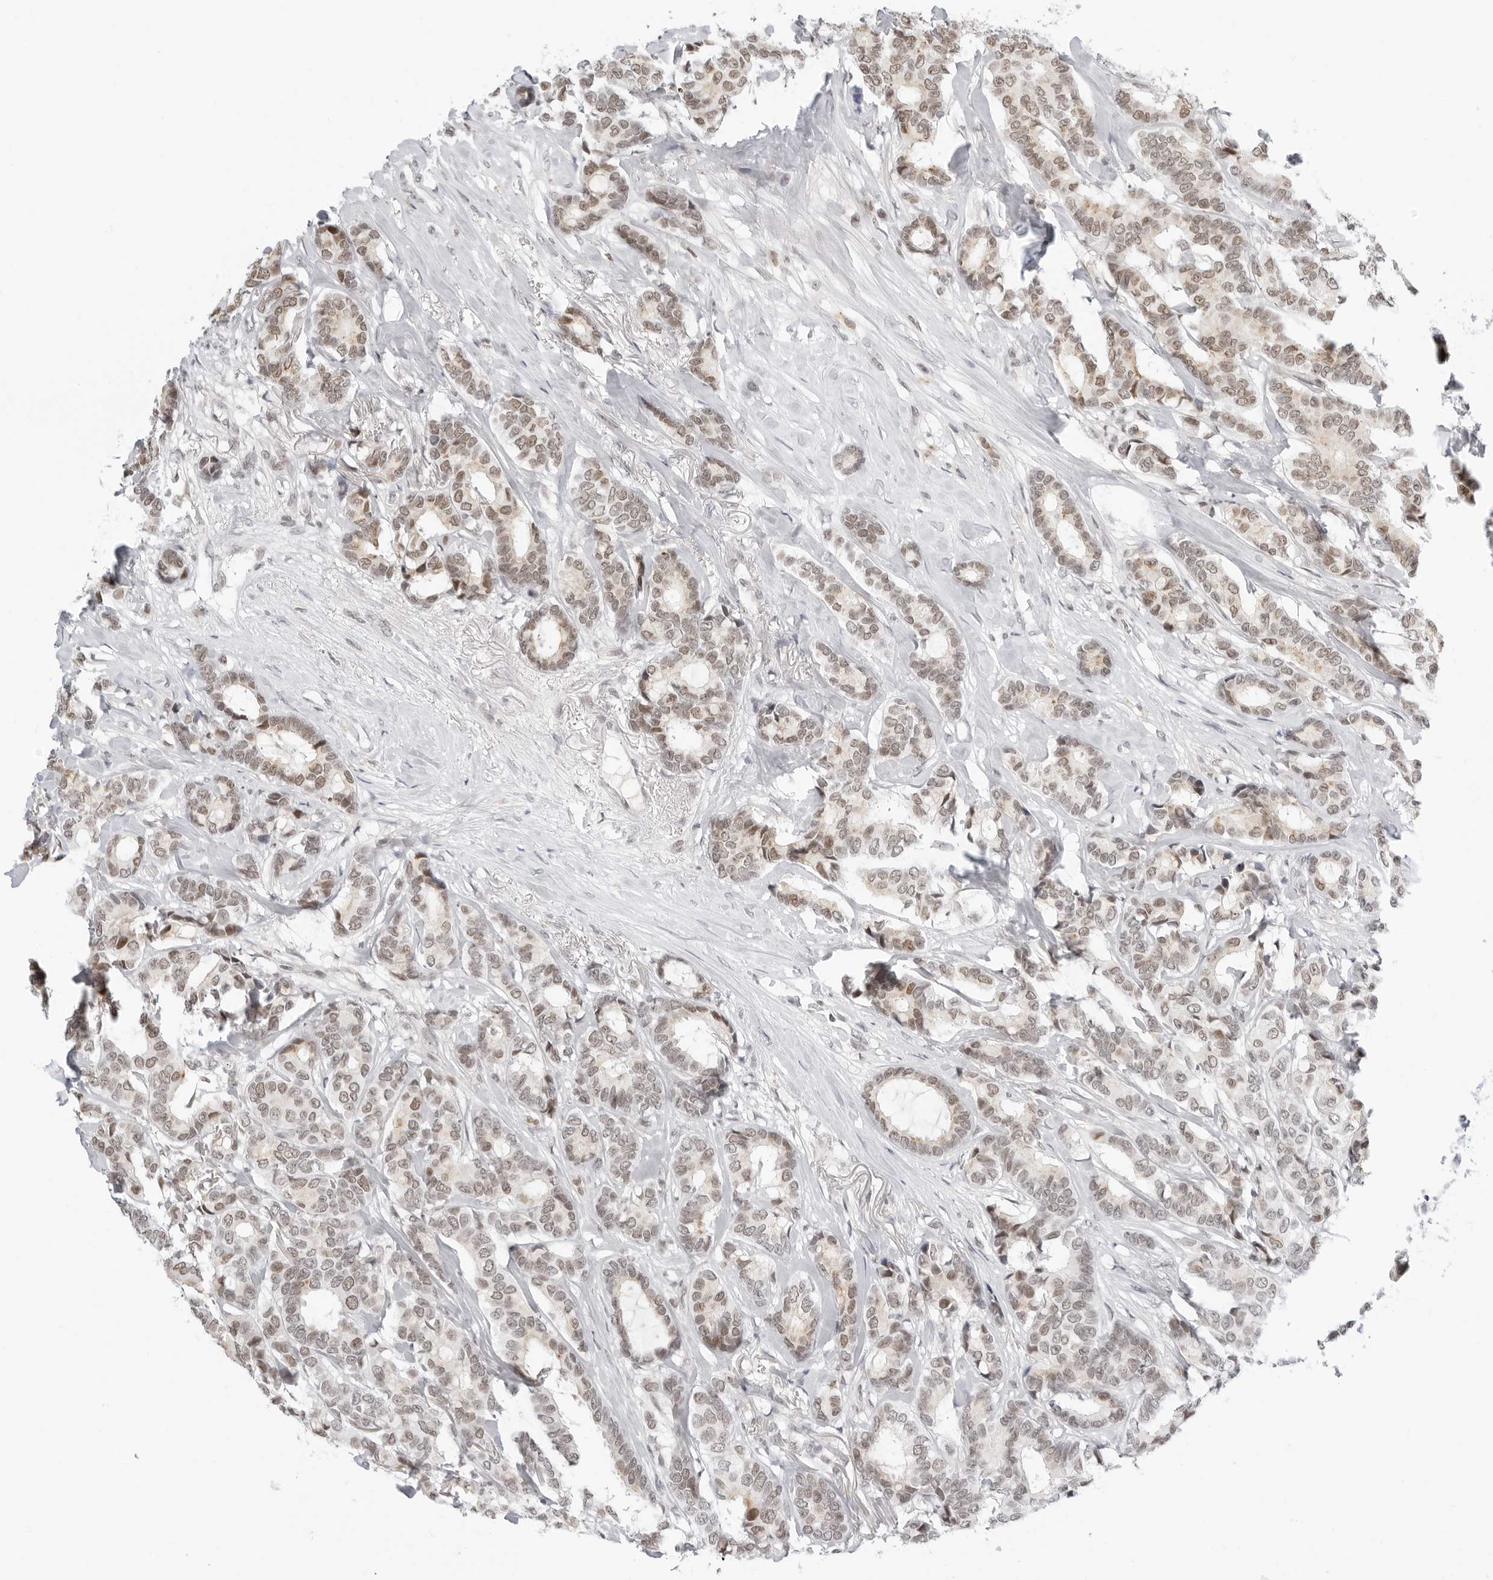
{"staining": {"intensity": "moderate", "quantity": "25%-75%", "location": "nuclear"}, "tissue": "breast cancer", "cell_type": "Tumor cells", "image_type": "cancer", "snomed": [{"axis": "morphology", "description": "Duct carcinoma"}, {"axis": "topography", "description": "Breast"}], "caption": "High-magnification brightfield microscopy of breast cancer stained with DAB (3,3'-diaminobenzidine) (brown) and counterstained with hematoxylin (blue). tumor cells exhibit moderate nuclear expression is seen in about25%-75% of cells.", "gene": "MSH6", "patient": {"sex": "female", "age": 87}}